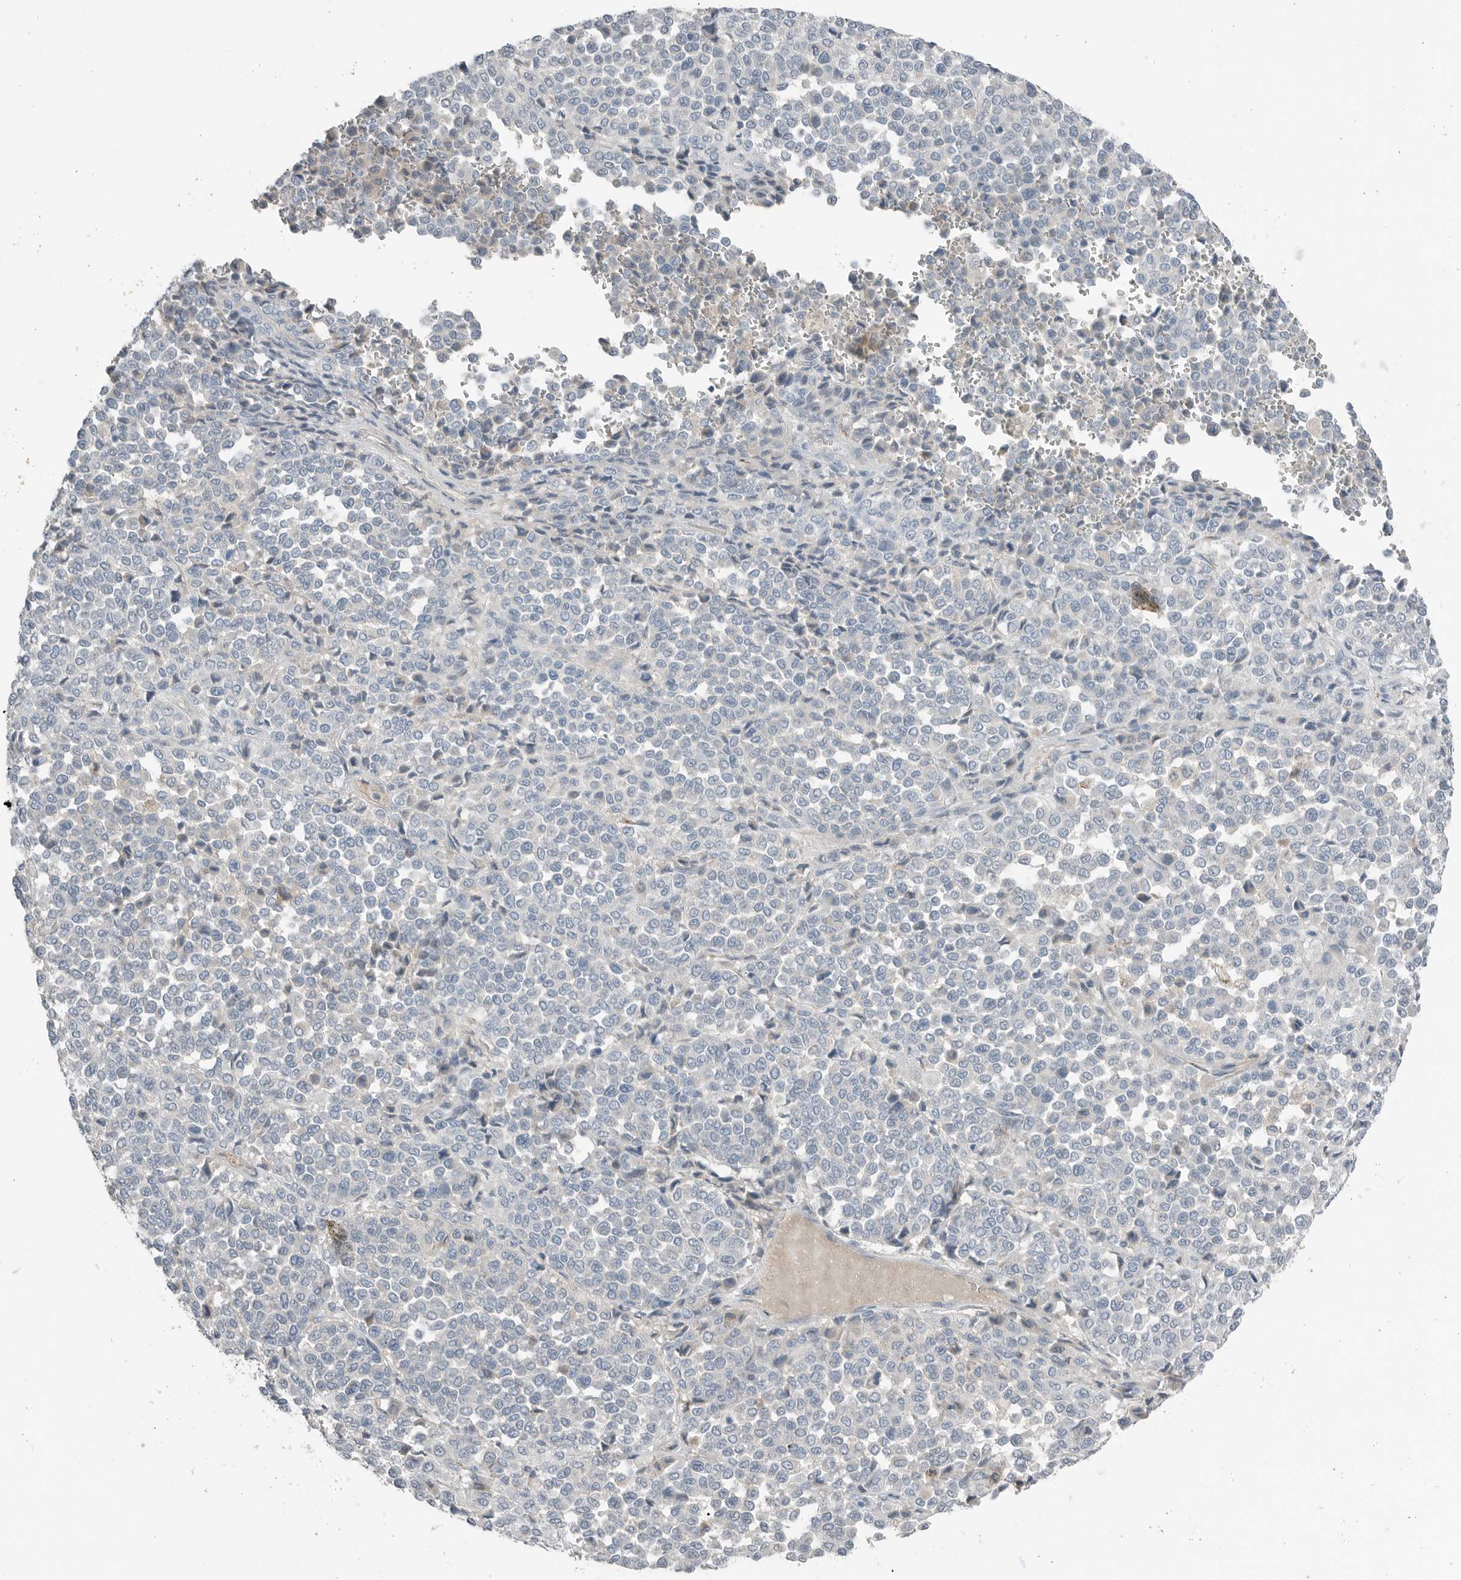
{"staining": {"intensity": "negative", "quantity": "none", "location": "none"}, "tissue": "melanoma", "cell_type": "Tumor cells", "image_type": "cancer", "snomed": [{"axis": "morphology", "description": "Malignant melanoma, Metastatic site"}, {"axis": "topography", "description": "Pancreas"}], "caption": "High magnification brightfield microscopy of melanoma stained with DAB (brown) and counterstained with hematoxylin (blue): tumor cells show no significant staining. (Brightfield microscopy of DAB (3,3'-diaminobenzidine) immunohistochemistry (IHC) at high magnification).", "gene": "SERPINB7", "patient": {"sex": "female", "age": 30}}